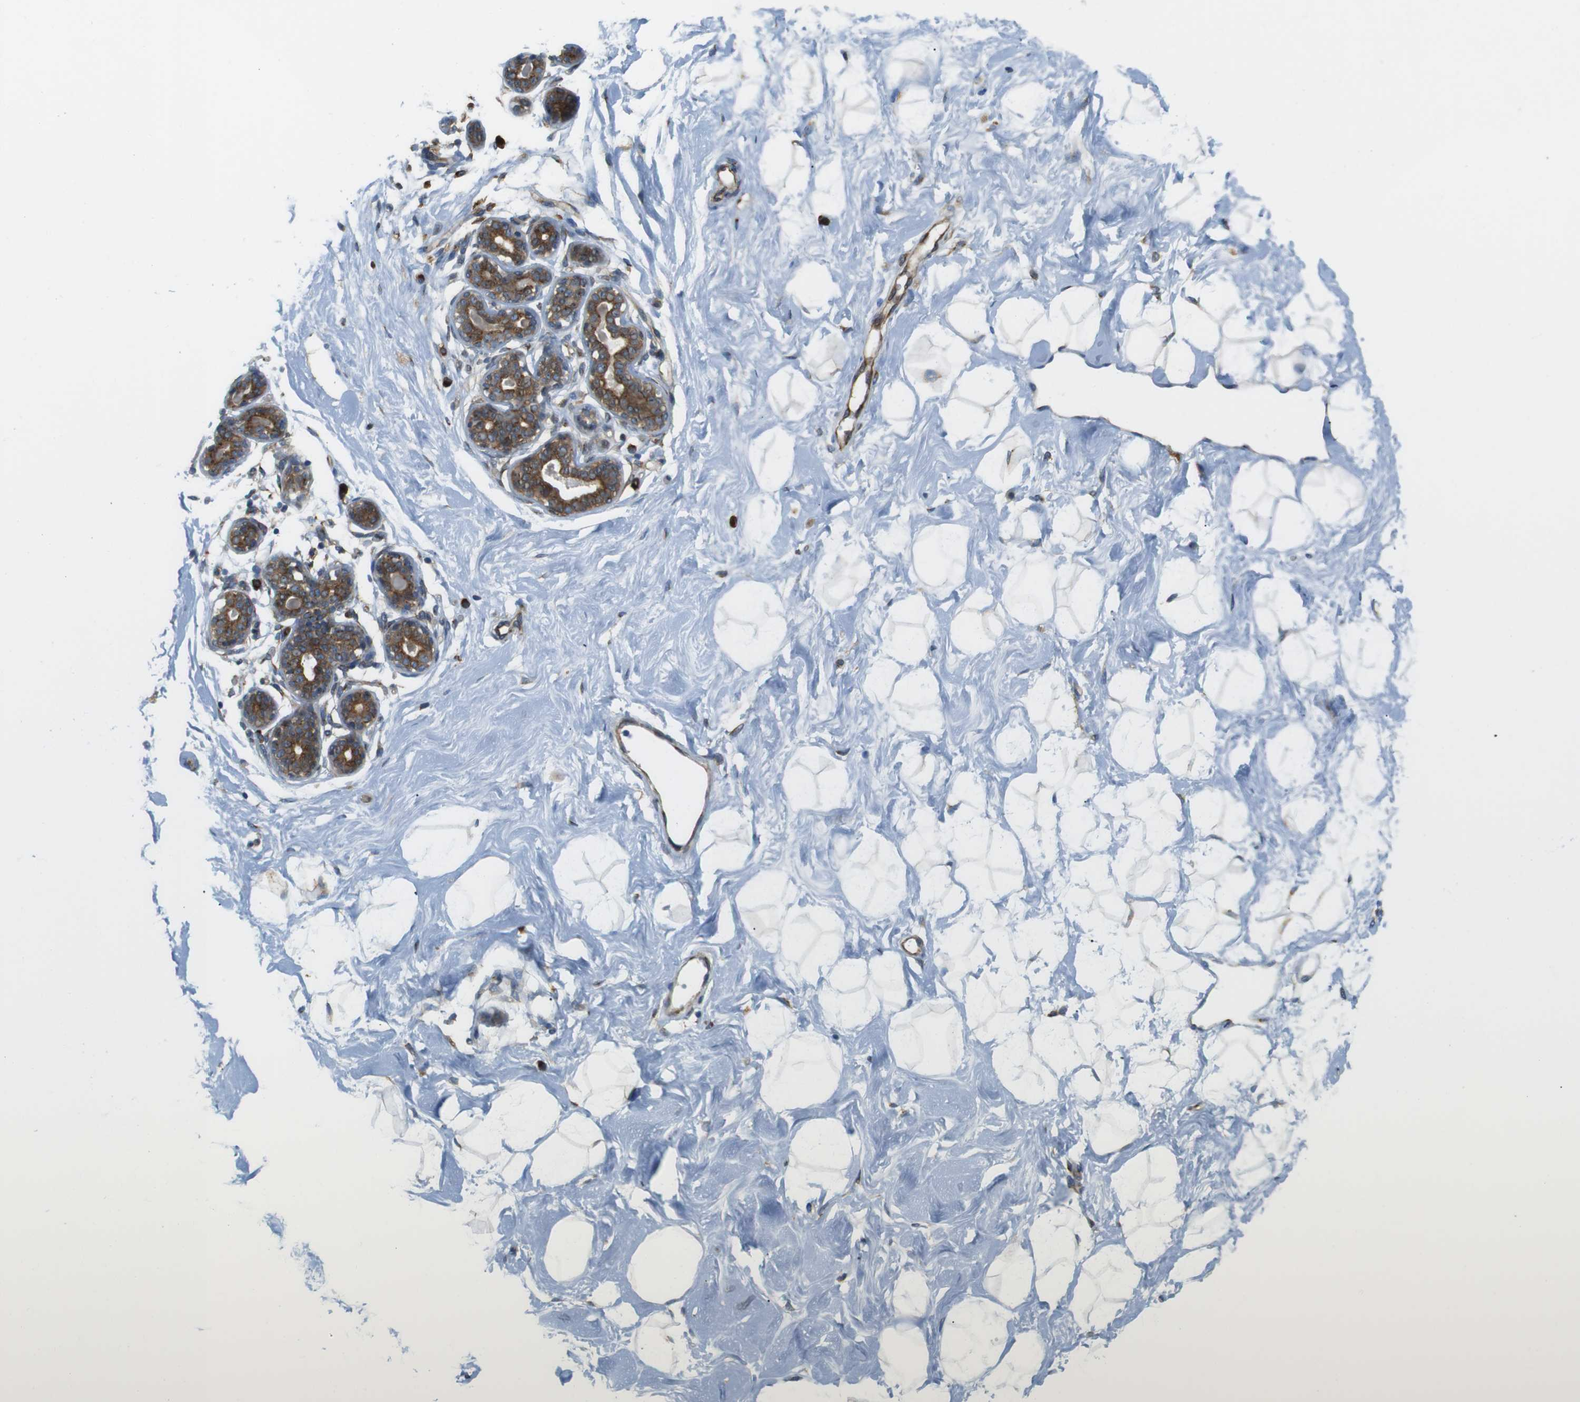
{"staining": {"intensity": "negative", "quantity": "none", "location": "none"}, "tissue": "breast", "cell_type": "Adipocytes", "image_type": "normal", "snomed": [{"axis": "morphology", "description": "Normal tissue, NOS"}, {"axis": "topography", "description": "Breast"}], "caption": "The immunohistochemistry histopathology image has no significant expression in adipocytes of breast. Brightfield microscopy of immunohistochemistry stained with DAB (brown) and hematoxylin (blue), captured at high magnification.", "gene": "TMEM143", "patient": {"sex": "female", "age": 23}}